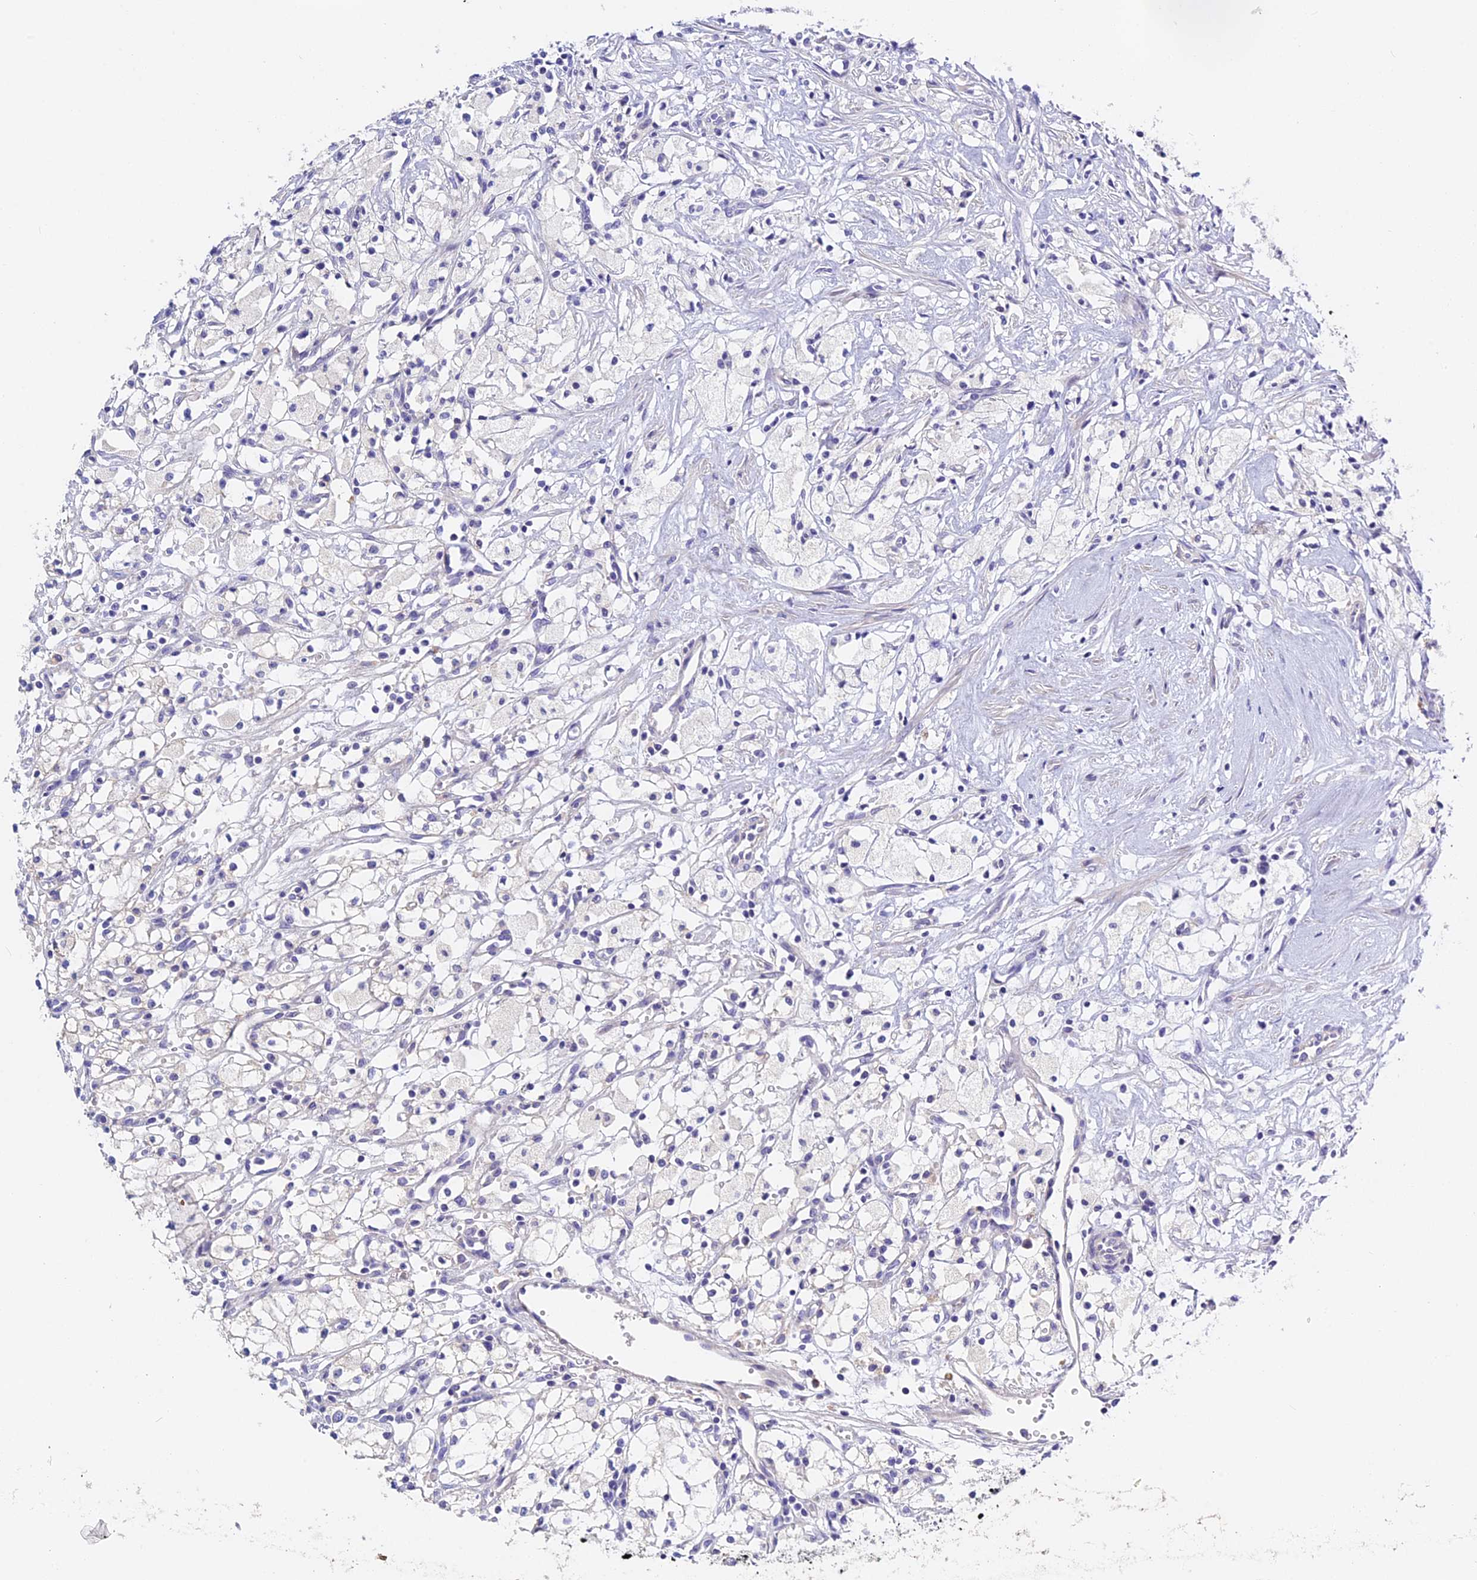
{"staining": {"intensity": "negative", "quantity": "none", "location": "none"}, "tissue": "renal cancer", "cell_type": "Tumor cells", "image_type": "cancer", "snomed": [{"axis": "morphology", "description": "Adenocarcinoma, NOS"}, {"axis": "topography", "description": "Kidney"}], "caption": "Renal cancer was stained to show a protein in brown. There is no significant staining in tumor cells.", "gene": "RTTN", "patient": {"sex": "male", "age": 59}}